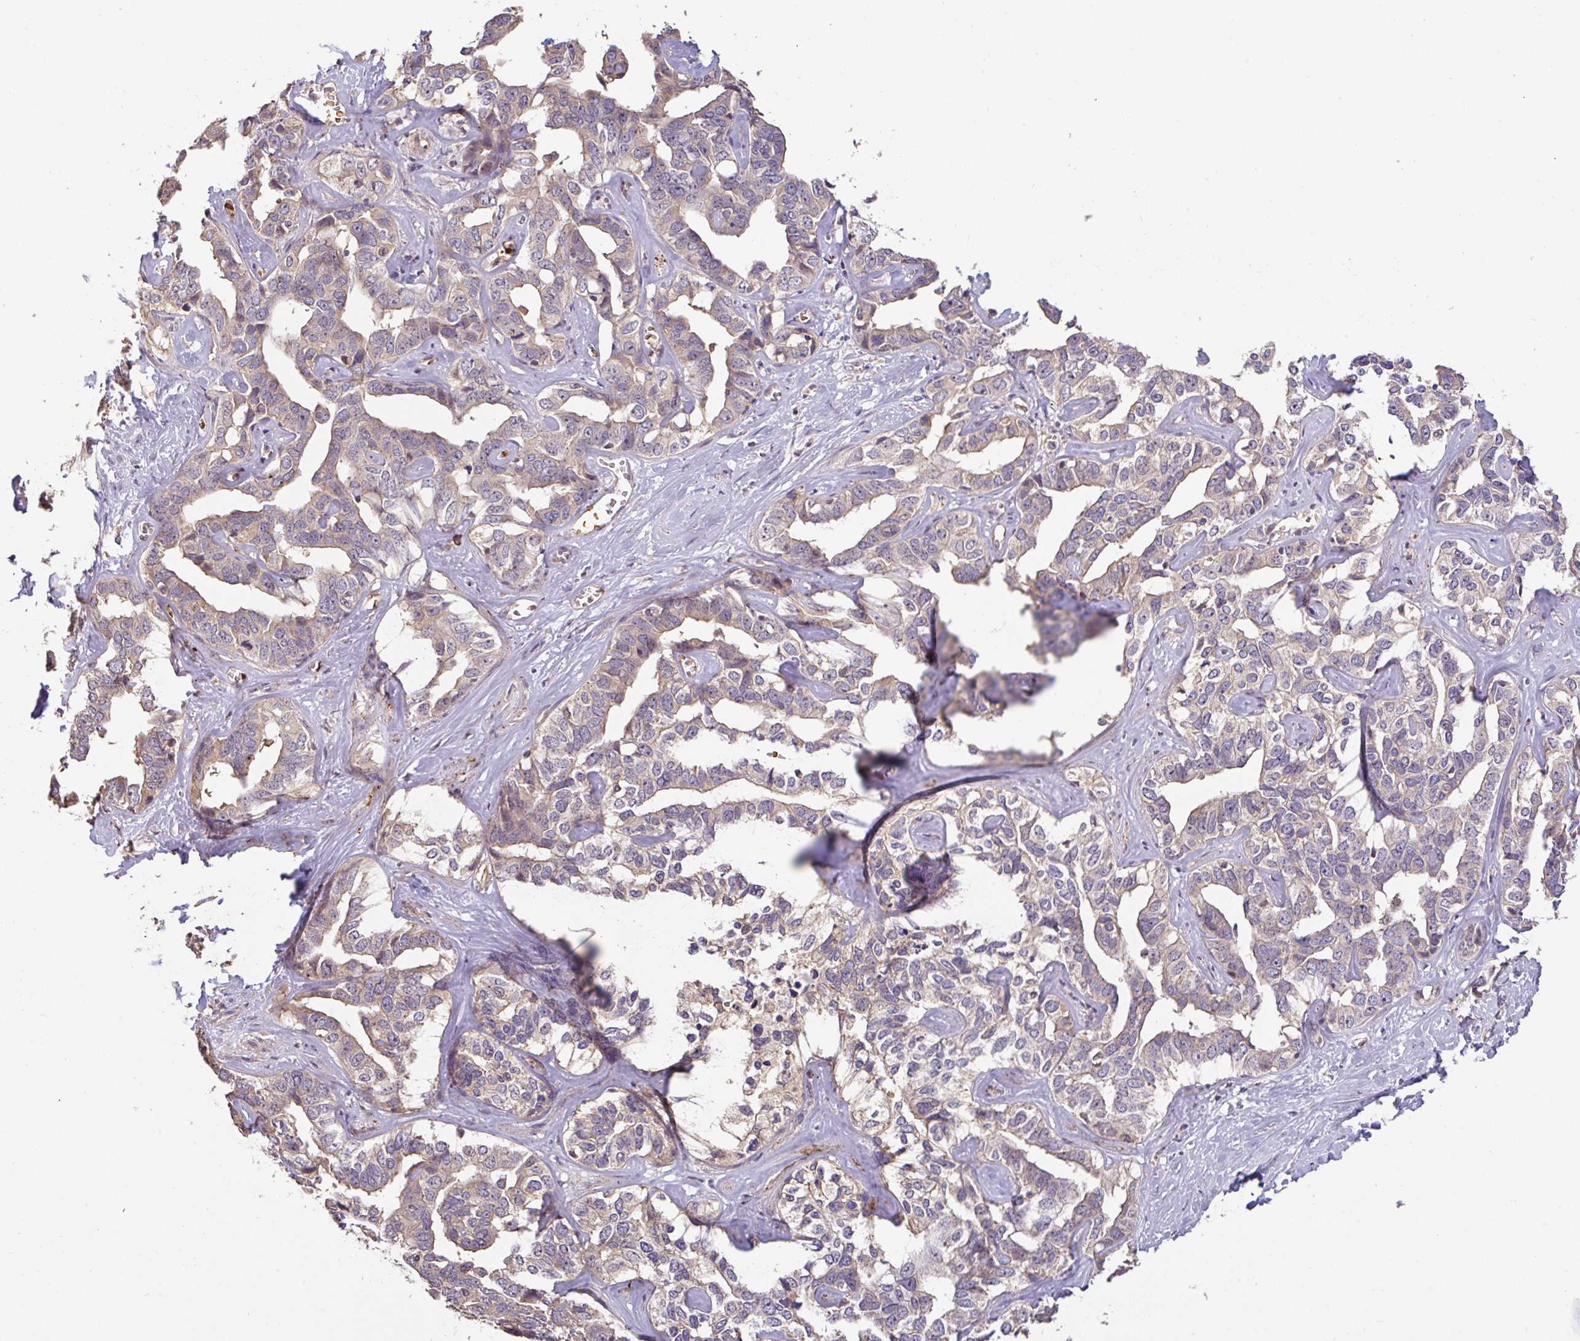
{"staining": {"intensity": "weak", "quantity": "25%-75%", "location": "cytoplasmic/membranous"}, "tissue": "liver cancer", "cell_type": "Tumor cells", "image_type": "cancer", "snomed": [{"axis": "morphology", "description": "Cholangiocarcinoma"}, {"axis": "topography", "description": "Liver"}], "caption": "Protein expression analysis of cholangiocarcinoma (liver) shows weak cytoplasmic/membranous positivity in about 25%-75% of tumor cells.", "gene": "C1QTNF9B", "patient": {"sex": "male", "age": 59}}